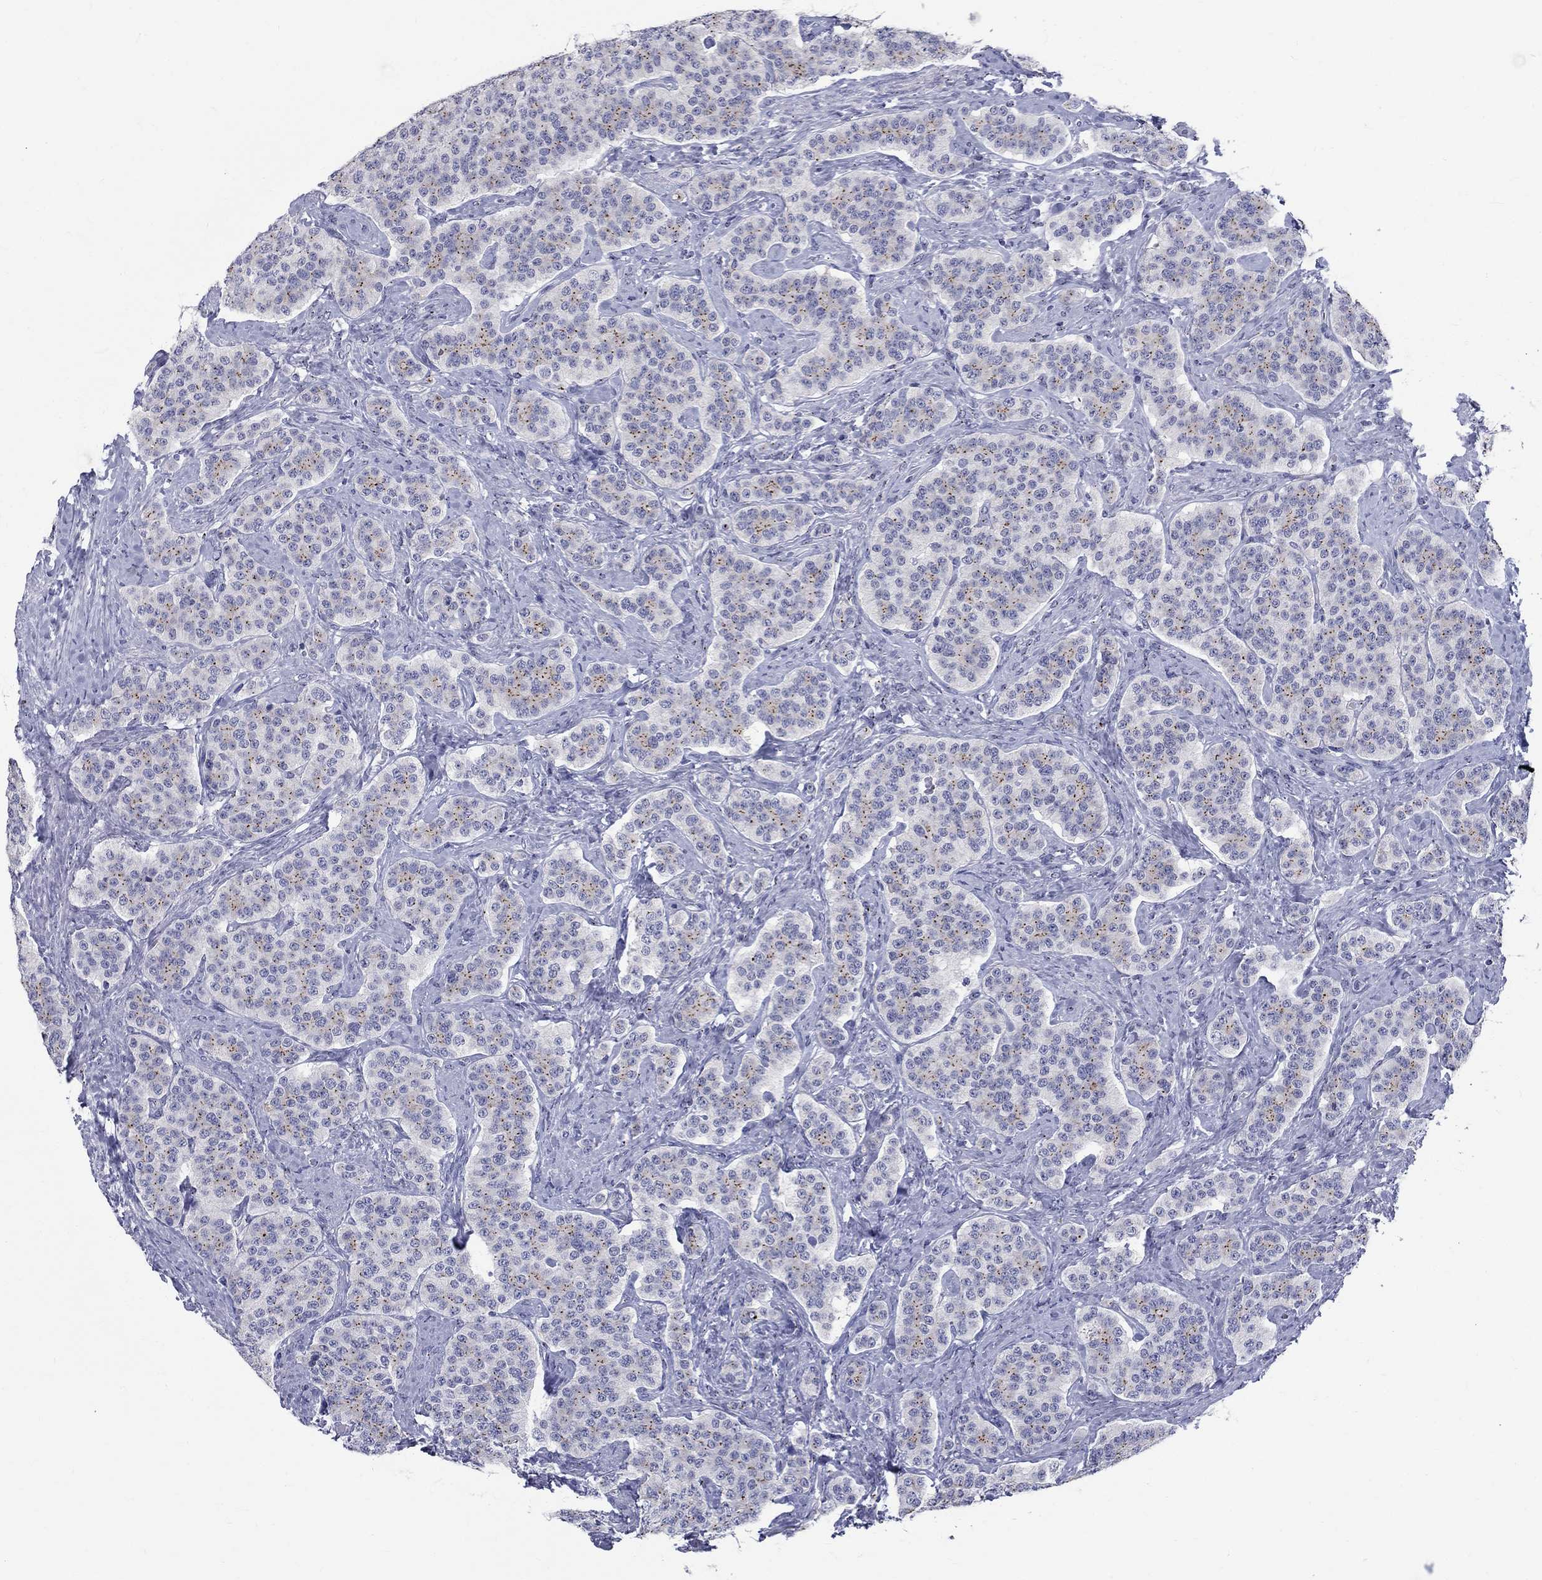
{"staining": {"intensity": "negative", "quantity": "none", "location": "none"}, "tissue": "carcinoid", "cell_type": "Tumor cells", "image_type": "cancer", "snomed": [{"axis": "morphology", "description": "Carcinoid, malignant, NOS"}, {"axis": "topography", "description": "Small intestine"}], "caption": "Tumor cells show no significant protein positivity in carcinoid.", "gene": "CEP43", "patient": {"sex": "female", "age": 58}}